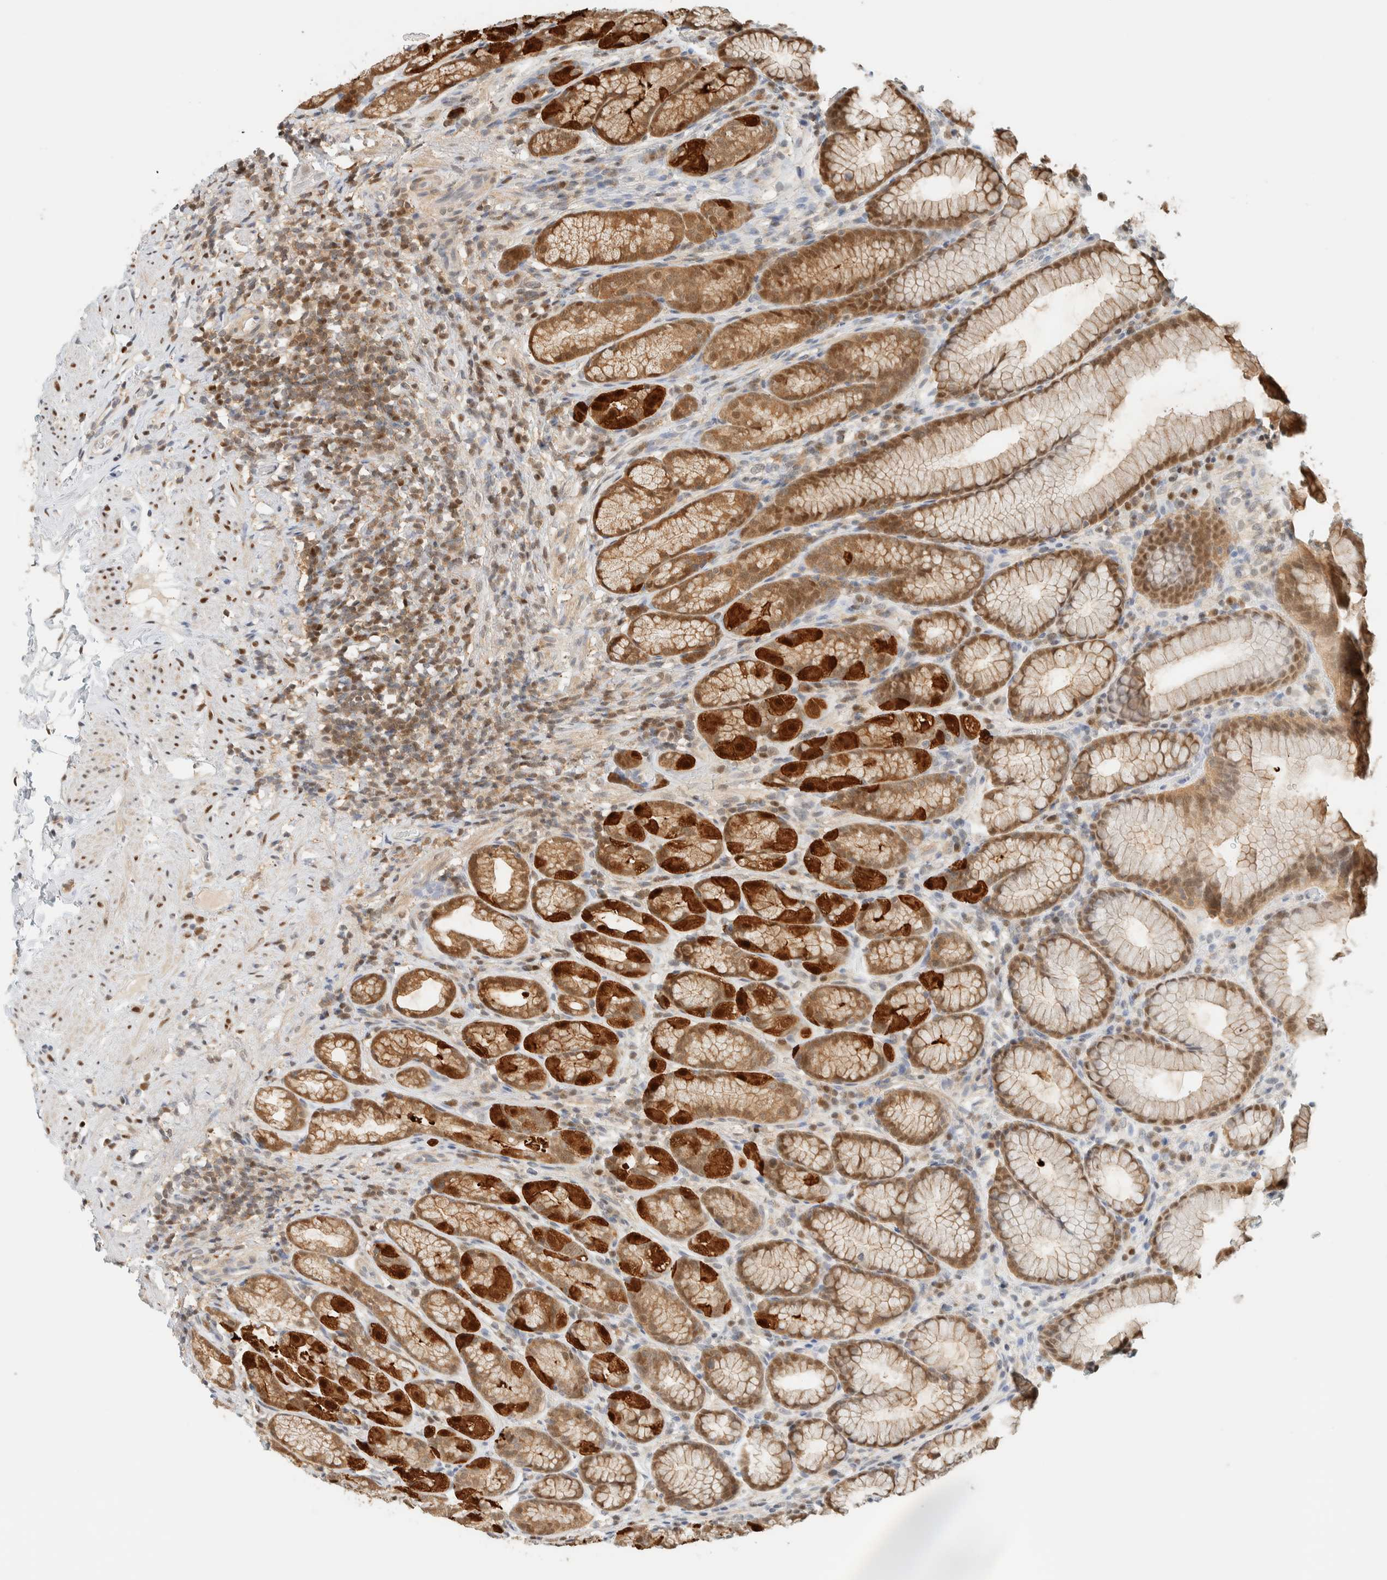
{"staining": {"intensity": "strong", "quantity": ">75%", "location": "cytoplasmic/membranous,nuclear"}, "tissue": "stomach", "cell_type": "Glandular cells", "image_type": "normal", "snomed": [{"axis": "morphology", "description": "Normal tissue, NOS"}, {"axis": "topography", "description": "Stomach"}], "caption": "IHC staining of normal stomach, which exhibits high levels of strong cytoplasmic/membranous,nuclear staining in about >75% of glandular cells indicating strong cytoplasmic/membranous,nuclear protein expression. The staining was performed using DAB (3,3'-diaminobenzidine) (brown) for protein detection and nuclei were counterstained in hematoxylin (blue).", "gene": "ZBTB37", "patient": {"sex": "male", "age": 42}}